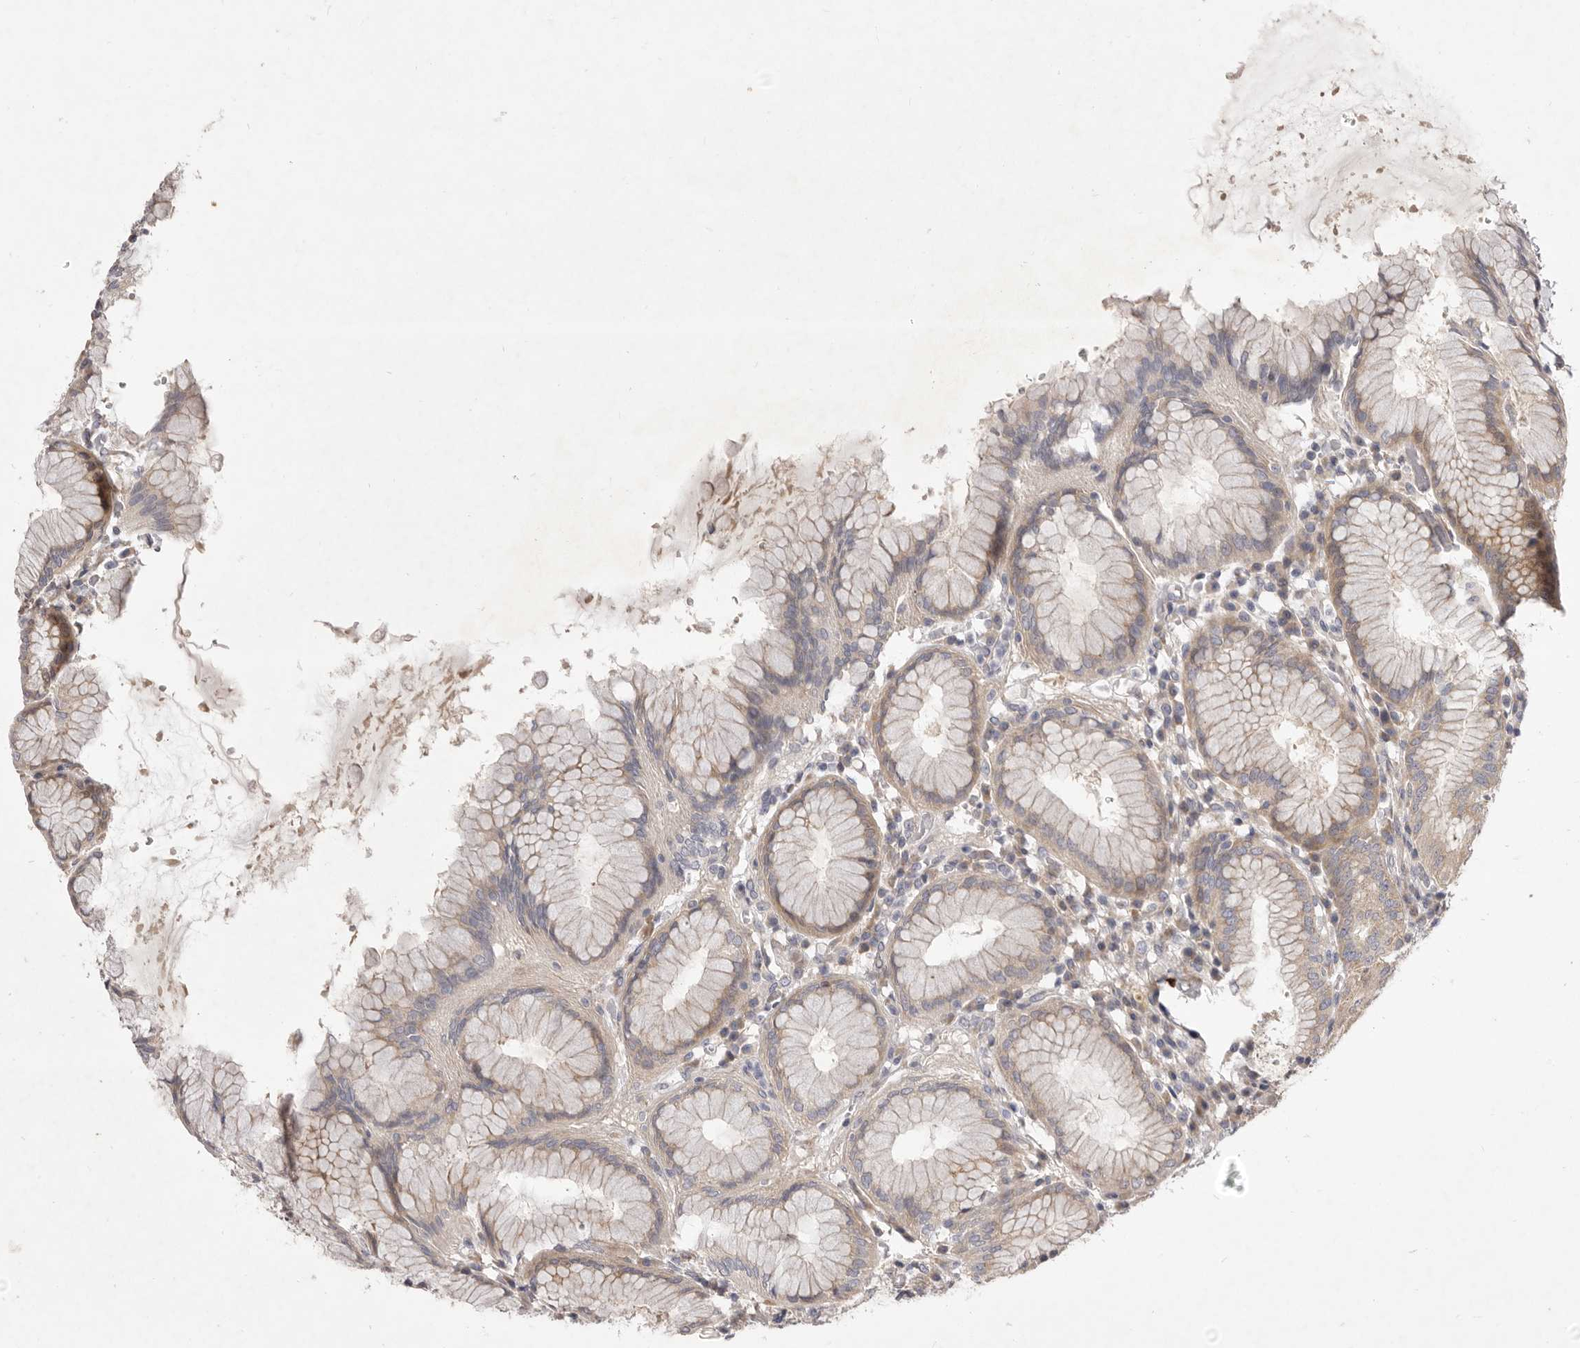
{"staining": {"intensity": "weak", "quantity": "25%-75%", "location": "cytoplasmic/membranous"}, "tissue": "stomach", "cell_type": "Glandular cells", "image_type": "normal", "snomed": [{"axis": "morphology", "description": "Normal tissue, NOS"}, {"axis": "topography", "description": "Stomach"}, {"axis": "topography", "description": "Stomach, lower"}], "caption": "A high-resolution histopathology image shows immunohistochemistry (IHC) staining of unremarkable stomach, which shows weak cytoplasmic/membranous positivity in about 25%-75% of glandular cells.", "gene": "TBC1D8B", "patient": {"sex": "female", "age": 56}}